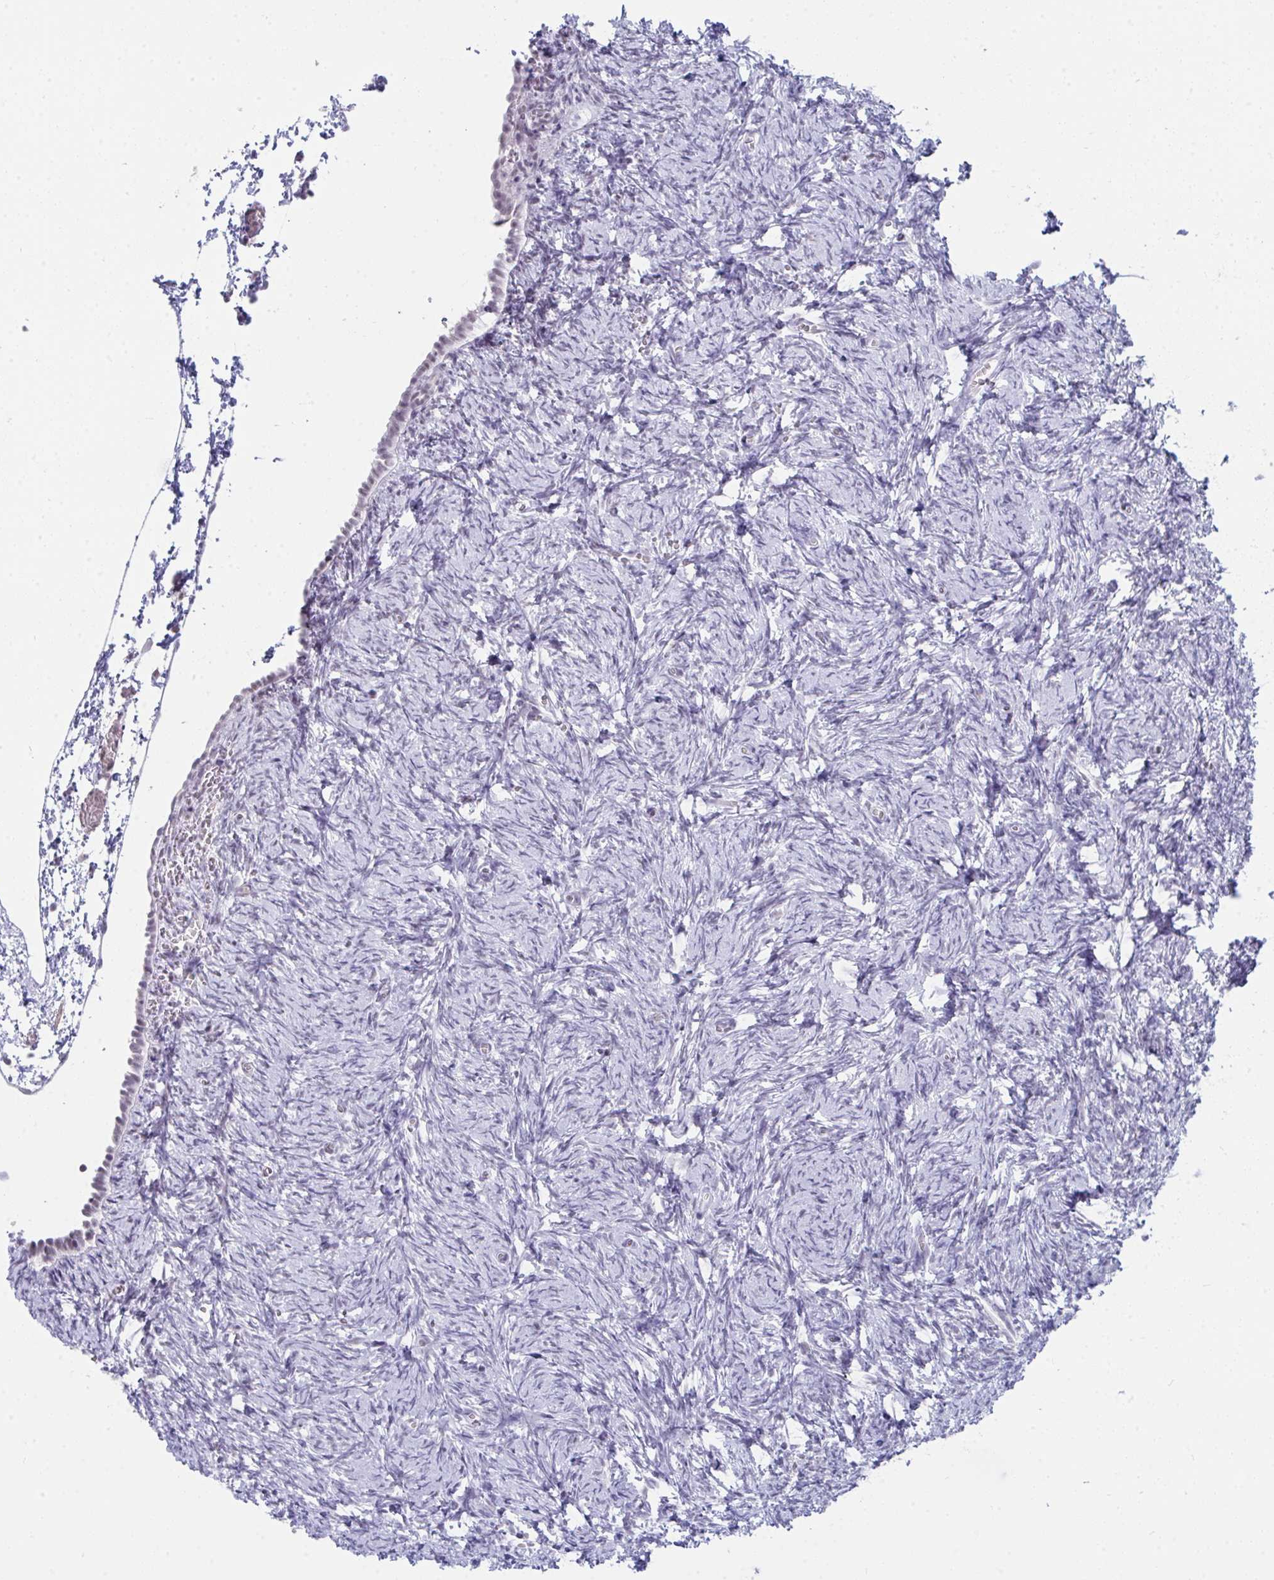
{"staining": {"intensity": "negative", "quantity": "none", "location": "none"}, "tissue": "ovary", "cell_type": "Follicle cells", "image_type": "normal", "snomed": [{"axis": "morphology", "description": "Normal tissue, NOS"}, {"axis": "topography", "description": "Ovary"}], "caption": "This is an immunohistochemistry (IHC) histopathology image of benign ovary. There is no expression in follicle cells.", "gene": "CDK13", "patient": {"sex": "female", "age": 41}}